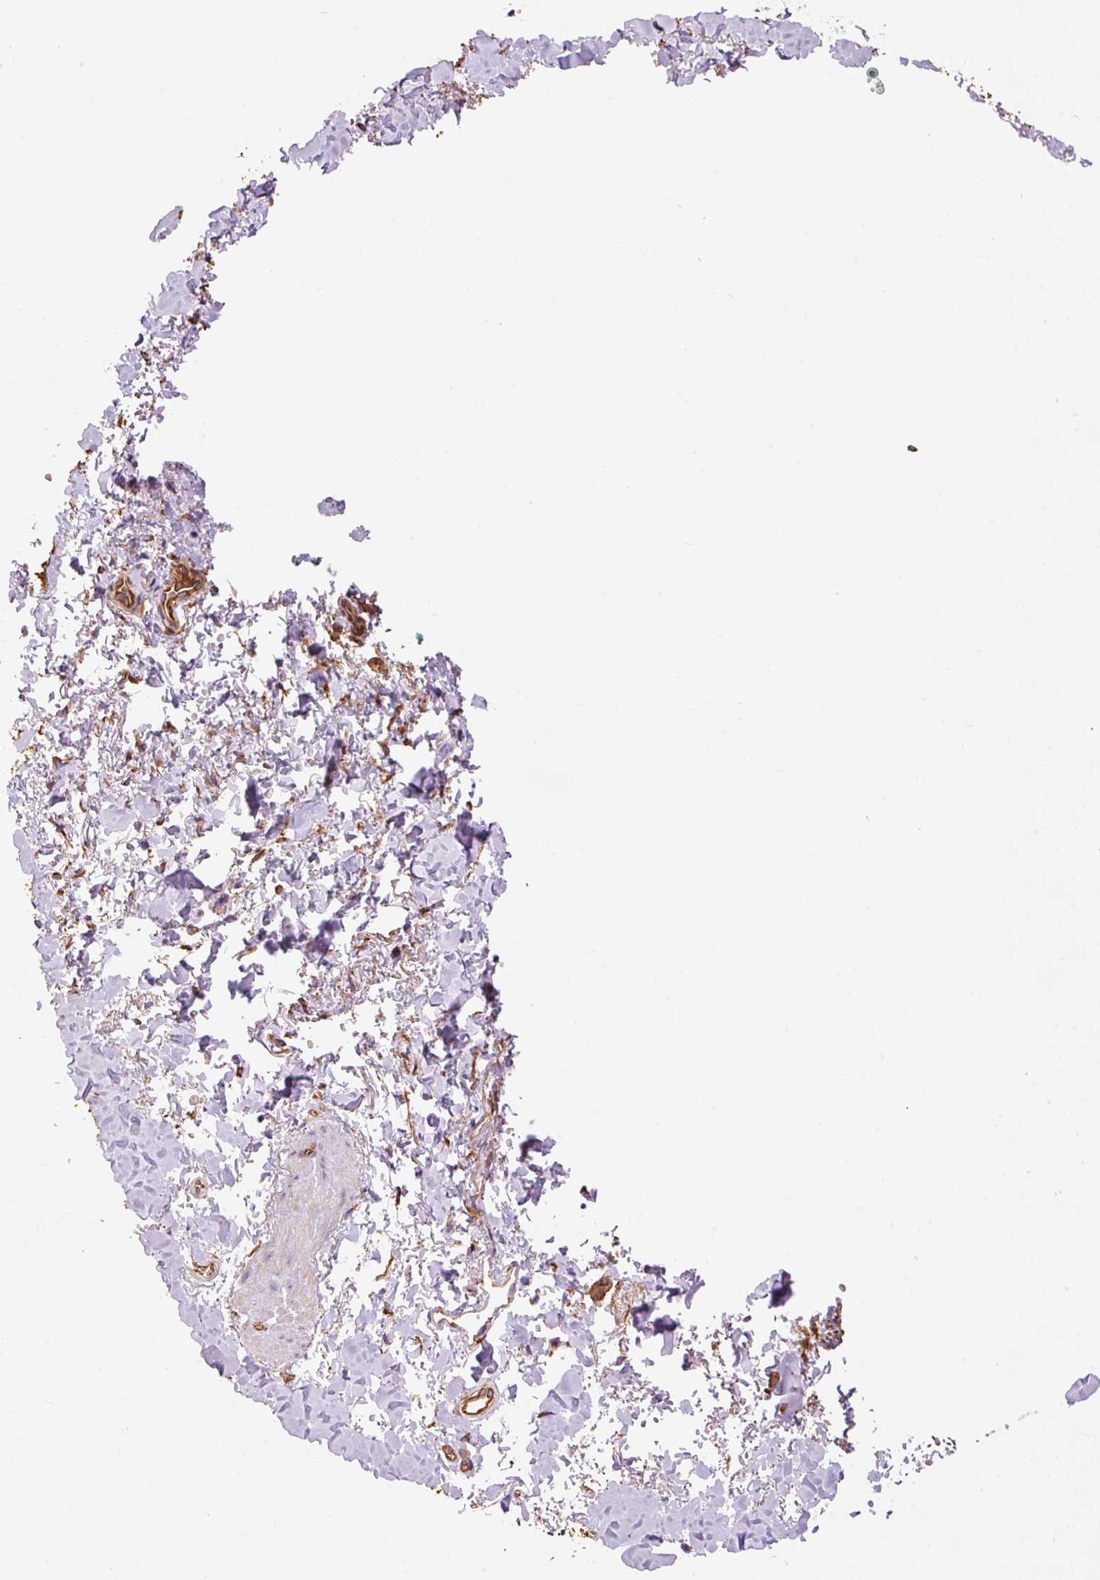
{"staining": {"intensity": "moderate", "quantity": "<25%", "location": "cytoplasmic/membranous"}, "tissue": "adipose tissue", "cell_type": "Adipocytes", "image_type": "normal", "snomed": [{"axis": "morphology", "description": "Normal tissue, NOS"}, {"axis": "topography", "description": "Vulva"}, {"axis": "topography", "description": "Vagina"}, {"axis": "topography", "description": "Peripheral nerve tissue"}], "caption": "Immunohistochemistry (IHC) (DAB) staining of benign adipose tissue reveals moderate cytoplasmic/membranous protein positivity in about <25% of adipocytes.", "gene": "ENSG00000249624", "patient": {"sex": "female", "age": 66}}